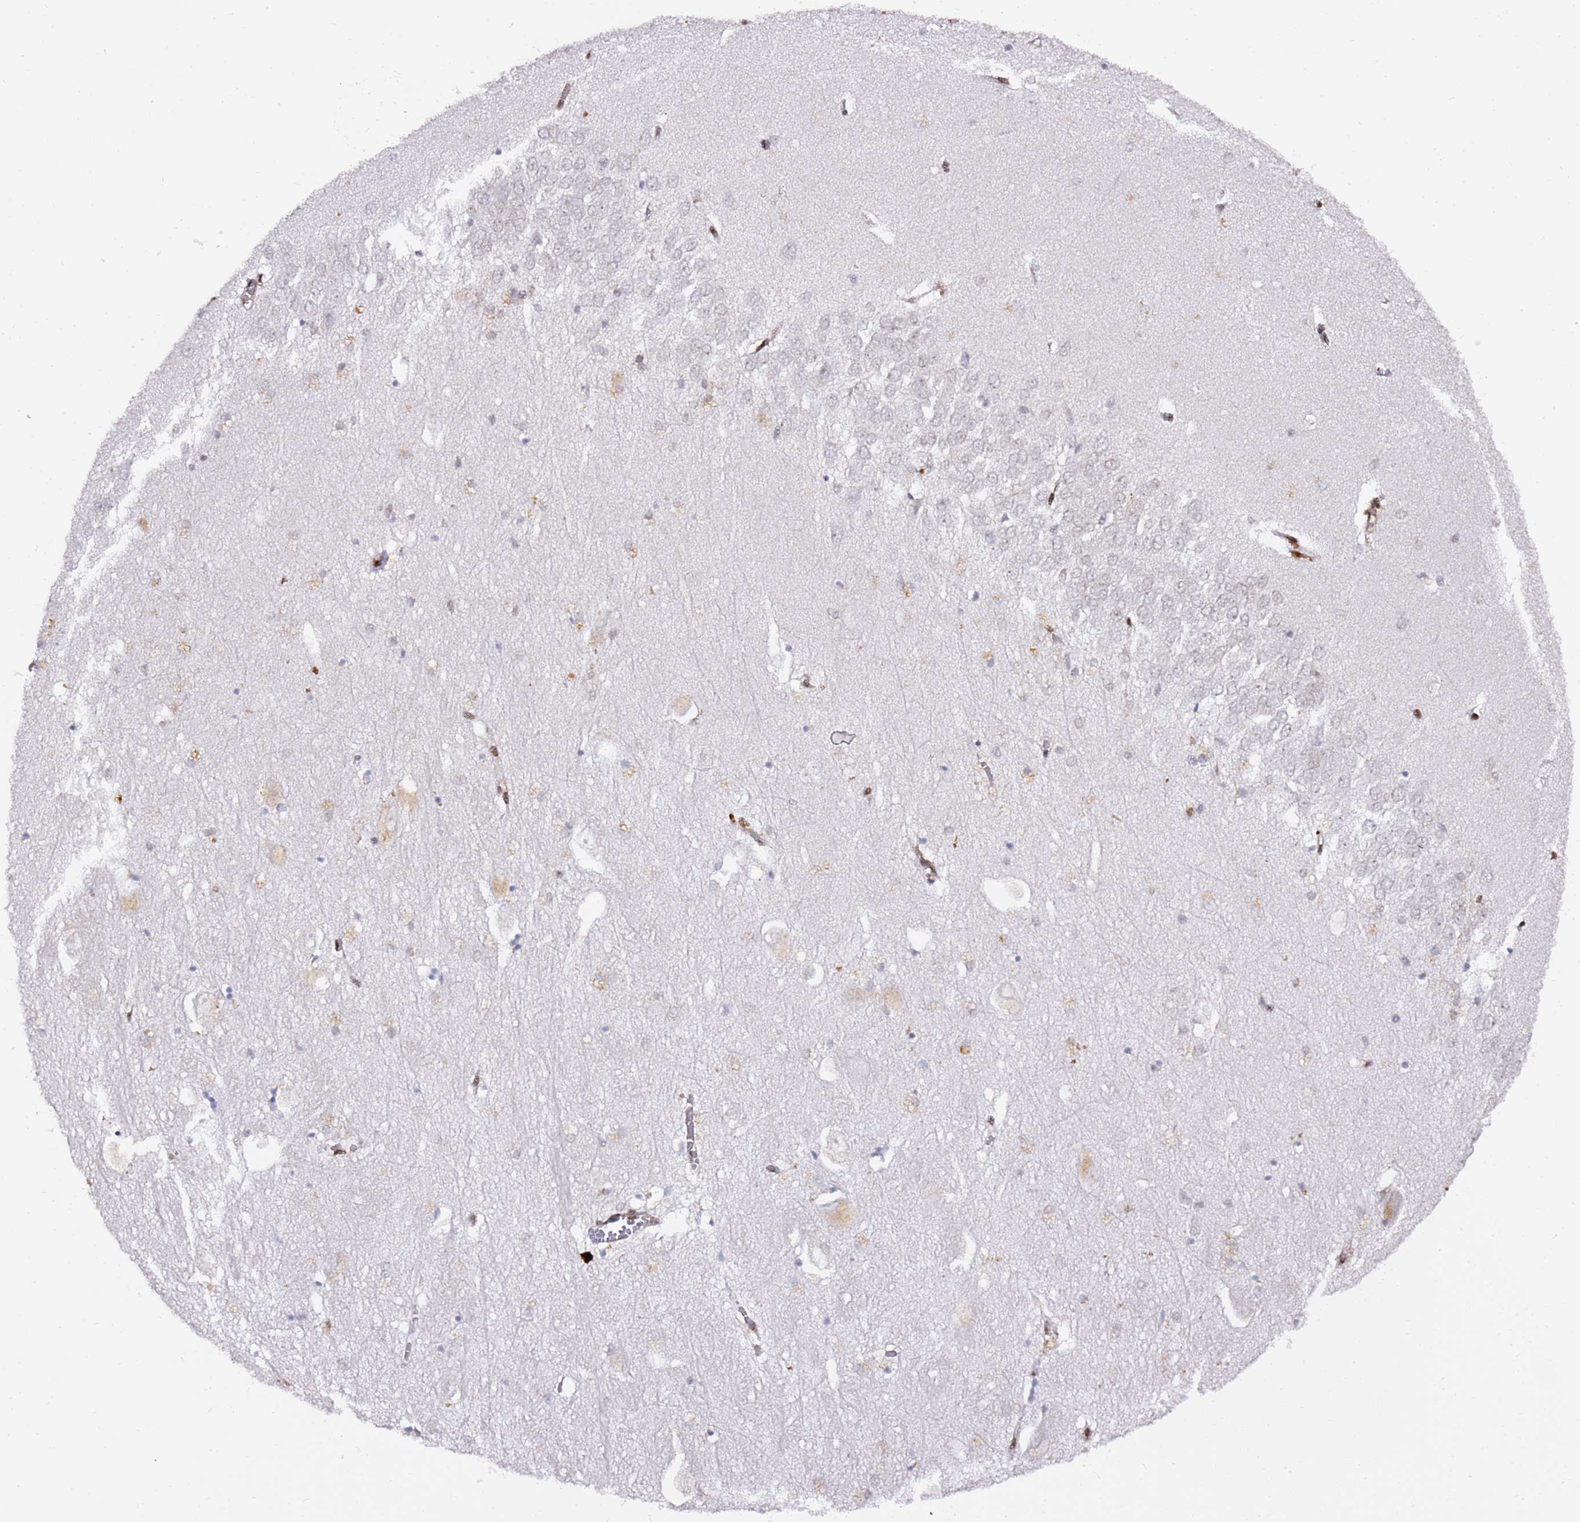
{"staining": {"intensity": "negative", "quantity": "none", "location": "none"}, "tissue": "hippocampus", "cell_type": "Glial cells", "image_type": "normal", "snomed": [{"axis": "morphology", "description": "Normal tissue, NOS"}, {"axis": "topography", "description": "Hippocampus"}], "caption": "Histopathology image shows no significant protein staining in glial cells of unremarkable hippocampus.", "gene": "GBP2", "patient": {"sex": "female", "age": 64}}